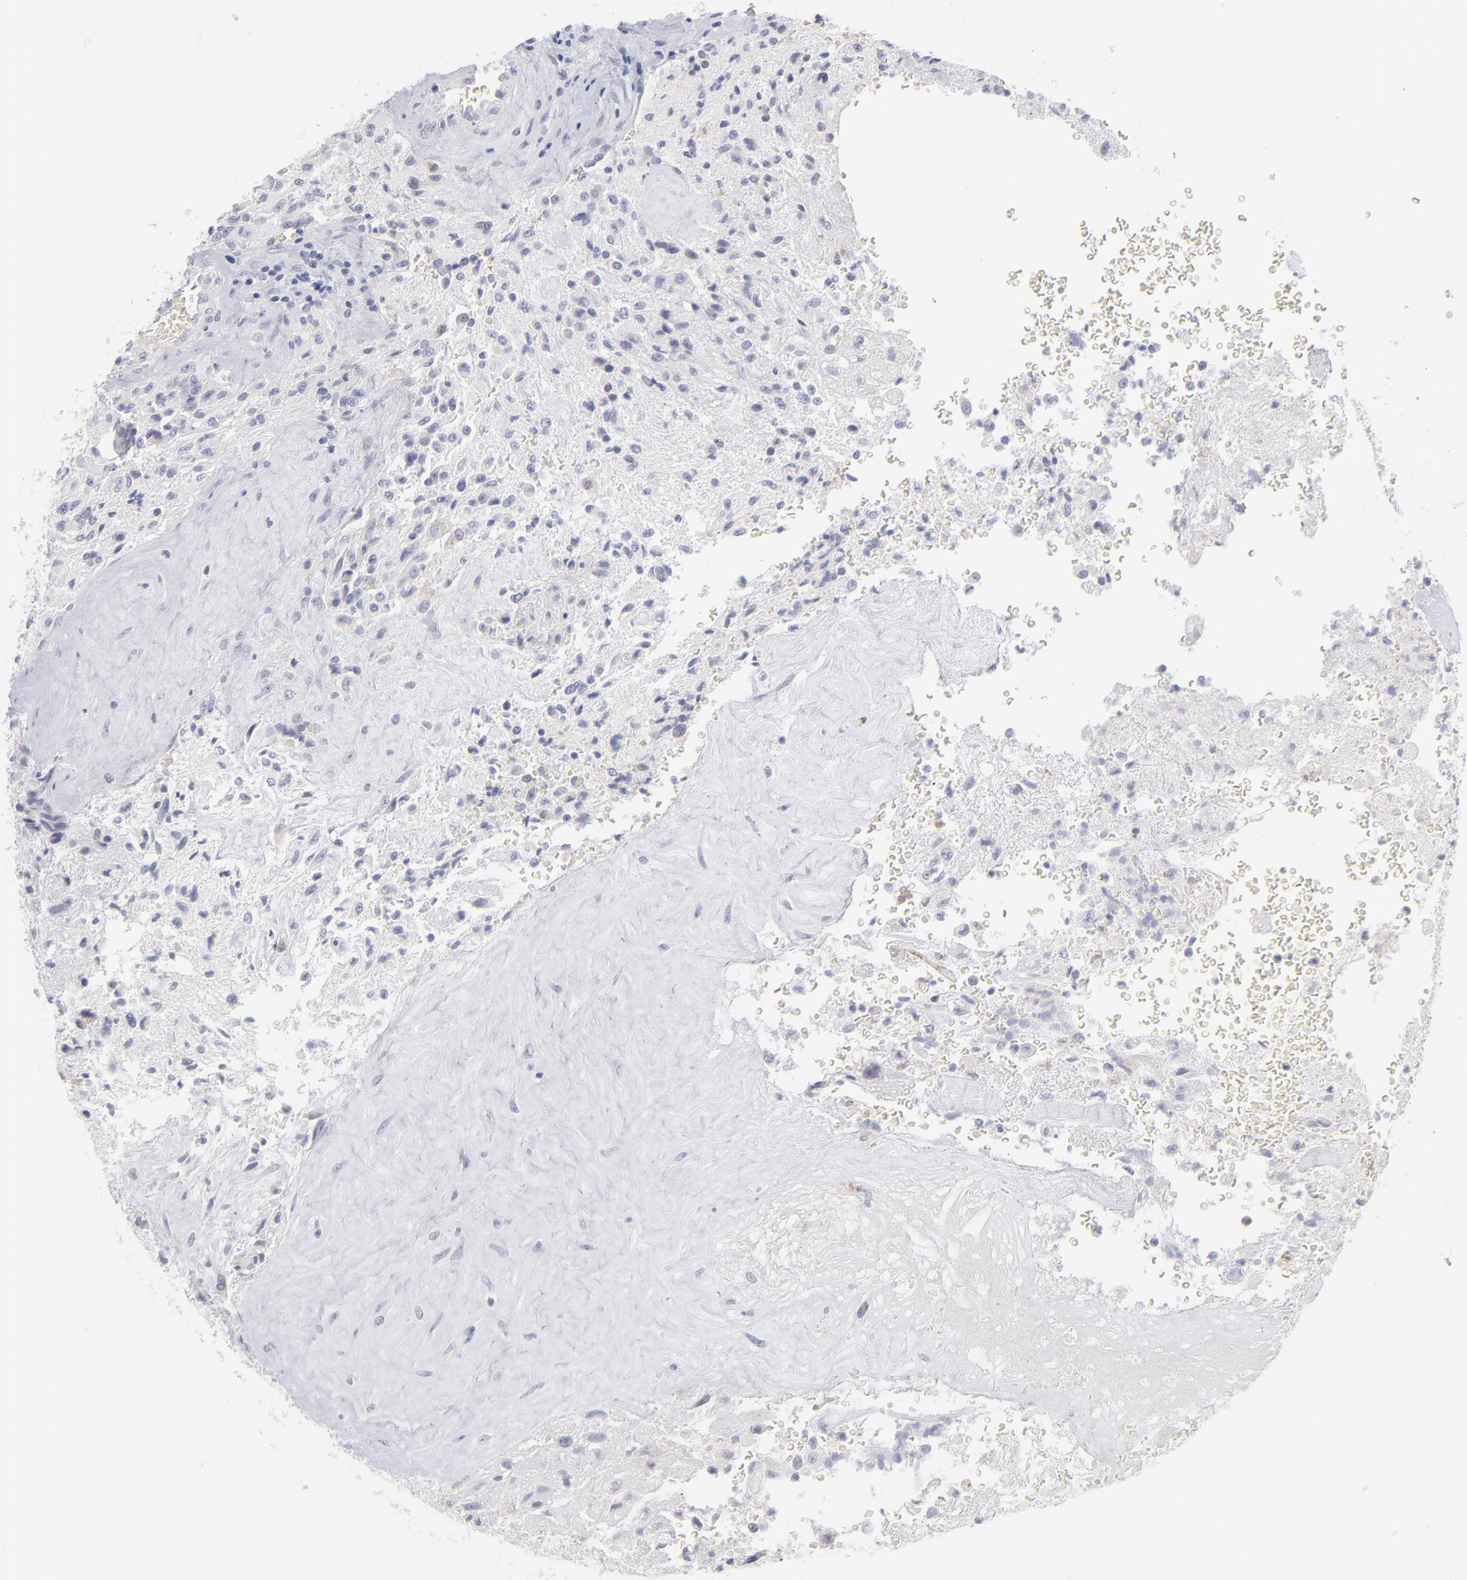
{"staining": {"intensity": "negative", "quantity": "none", "location": "none"}, "tissue": "glioma", "cell_type": "Tumor cells", "image_type": "cancer", "snomed": [{"axis": "morphology", "description": "Normal tissue, NOS"}, {"axis": "morphology", "description": "Glioma, malignant, High grade"}, {"axis": "topography", "description": "Cerebral cortex"}], "caption": "Glioma was stained to show a protein in brown. There is no significant positivity in tumor cells.", "gene": "MTHFD2", "patient": {"sex": "male", "age": 56}}